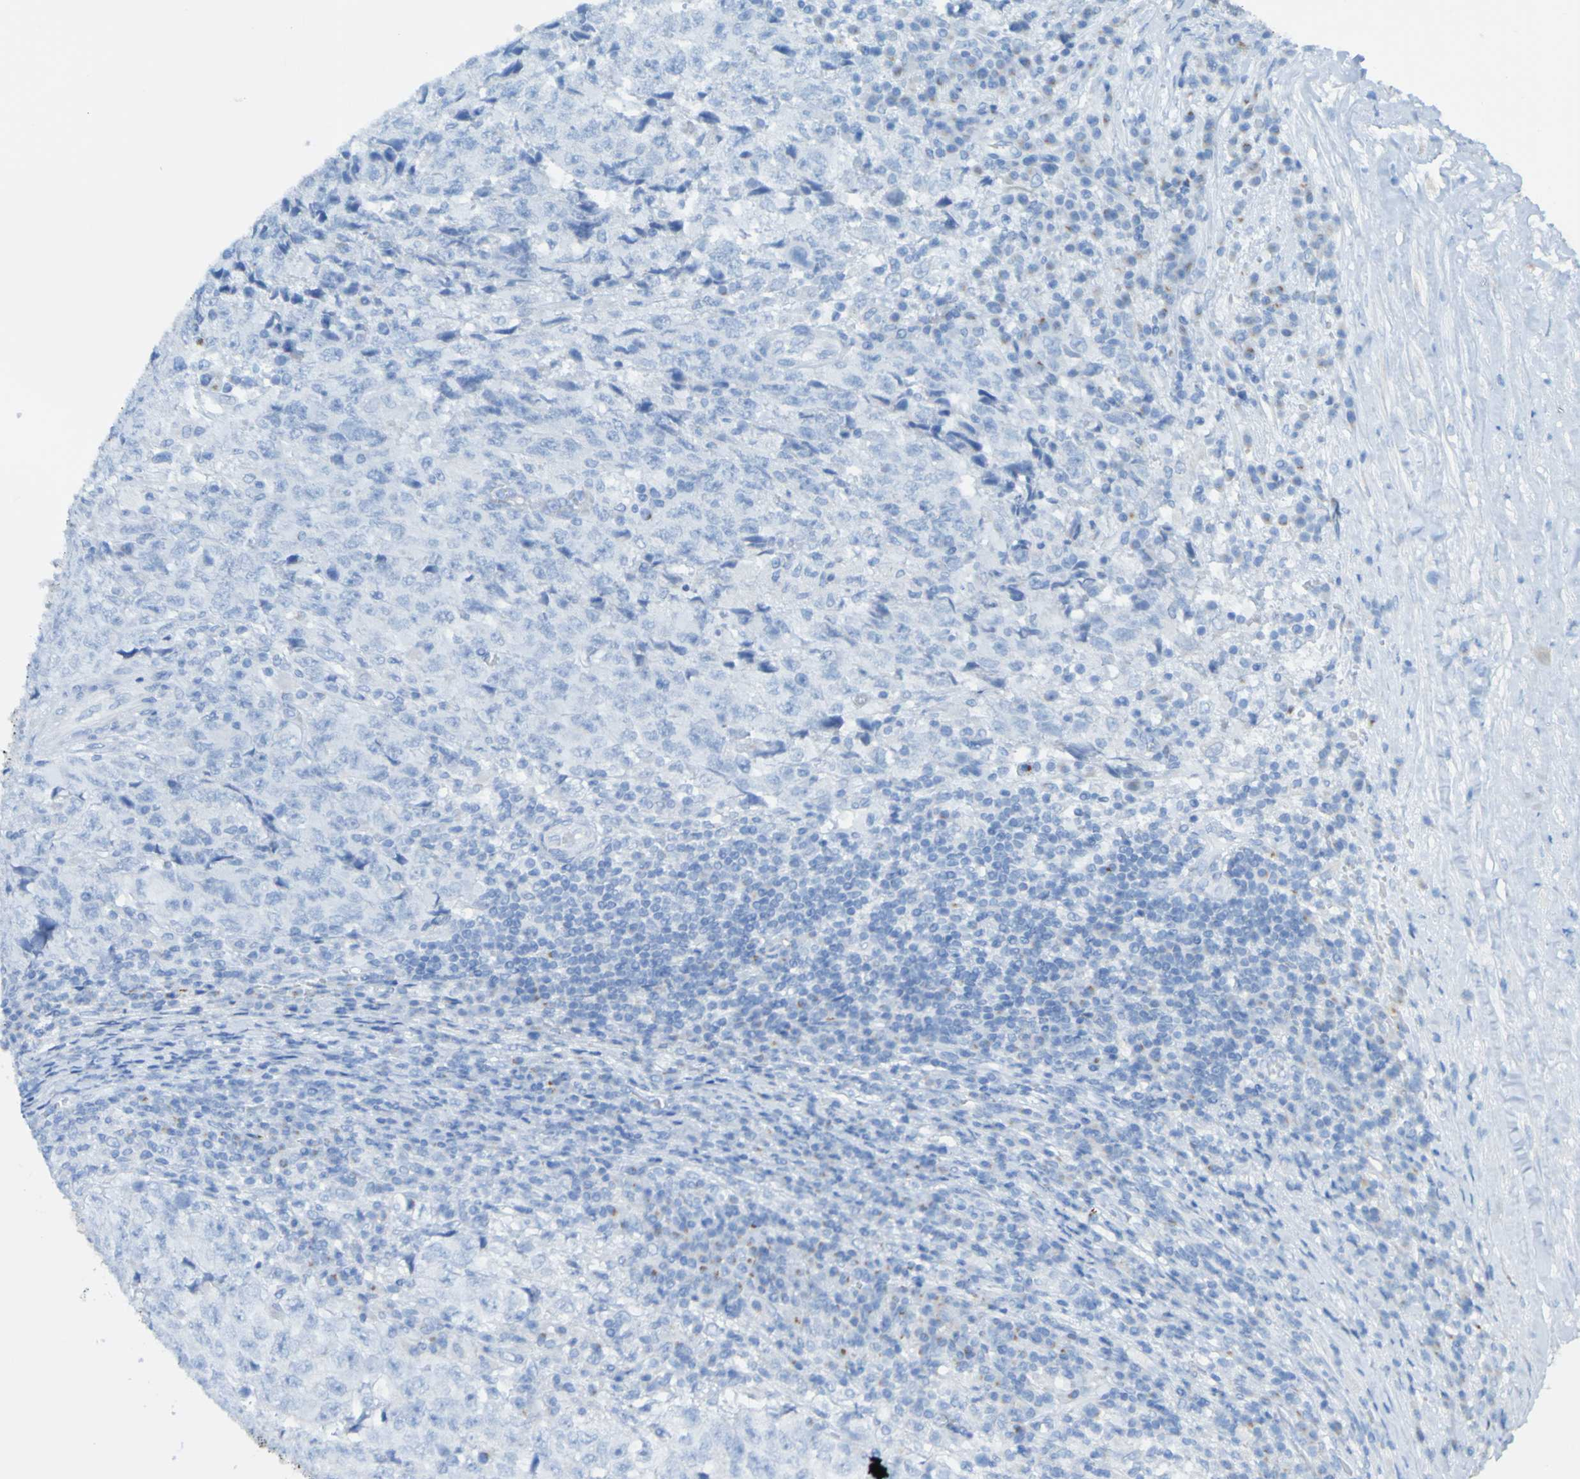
{"staining": {"intensity": "negative", "quantity": "none", "location": "none"}, "tissue": "testis cancer", "cell_type": "Tumor cells", "image_type": "cancer", "snomed": [{"axis": "morphology", "description": "Necrosis, NOS"}, {"axis": "morphology", "description": "Carcinoma, Embryonal, NOS"}, {"axis": "topography", "description": "Testis"}], "caption": "IHC photomicrograph of testis cancer stained for a protein (brown), which demonstrates no staining in tumor cells.", "gene": "ACMSD", "patient": {"sex": "male", "age": 19}}